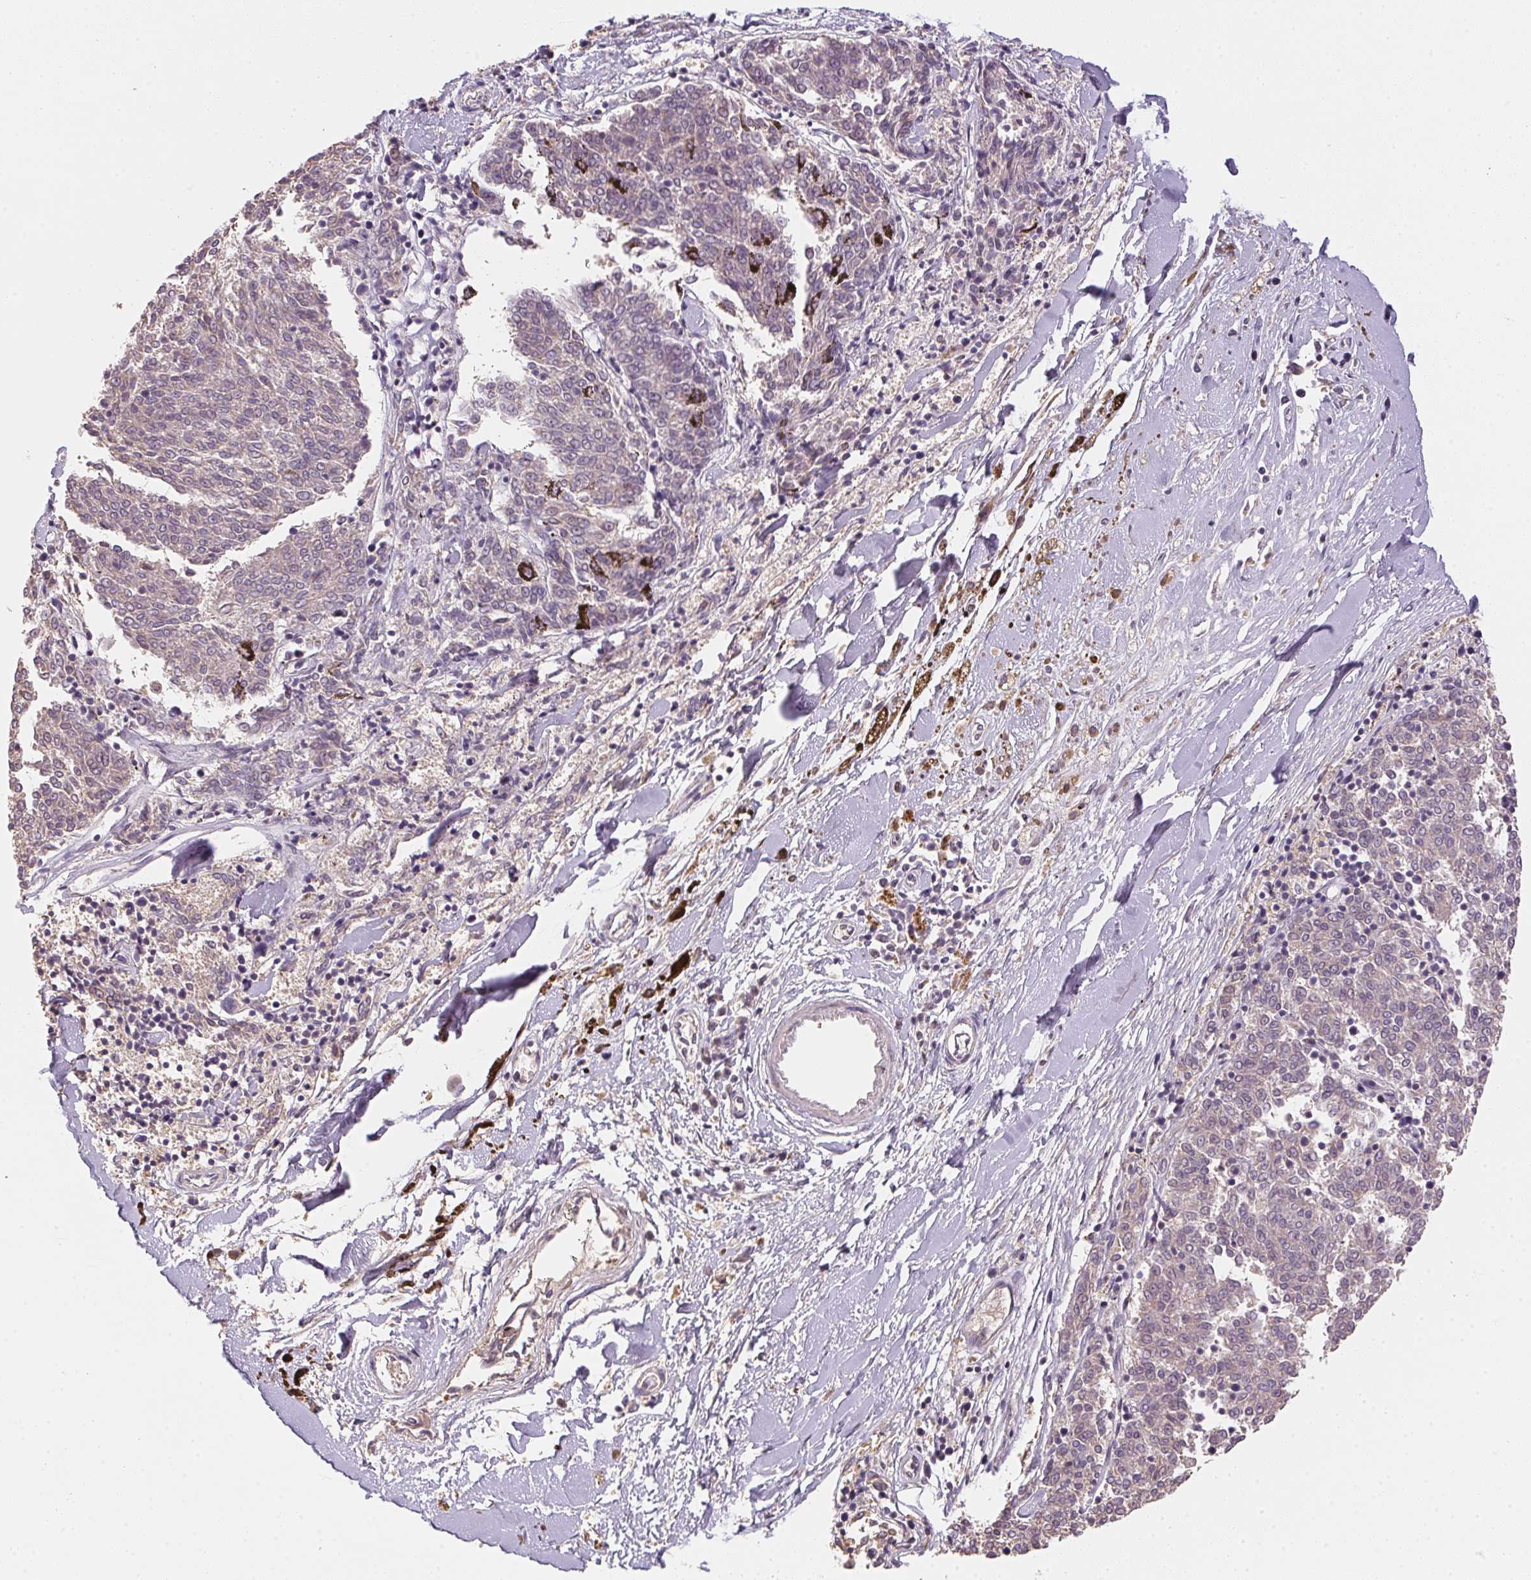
{"staining": {"intensity": "negative", "quantity": "none", "location": "none"}, "tissue": "melanoma", "cell_type": "Tumor cells", "image_type": "cancer", "snomed": [{"axis": "morphology", "description": "Malignant melanoma, NOS"}, {"axis": "topography", "description": "Skin"}], "caption": "DAB immunohistochemical staining of melanoma shows no significant expression in tumor cells.", "gene": "ALDH8A1", "patient": {"sex": "female", "age": 72}}